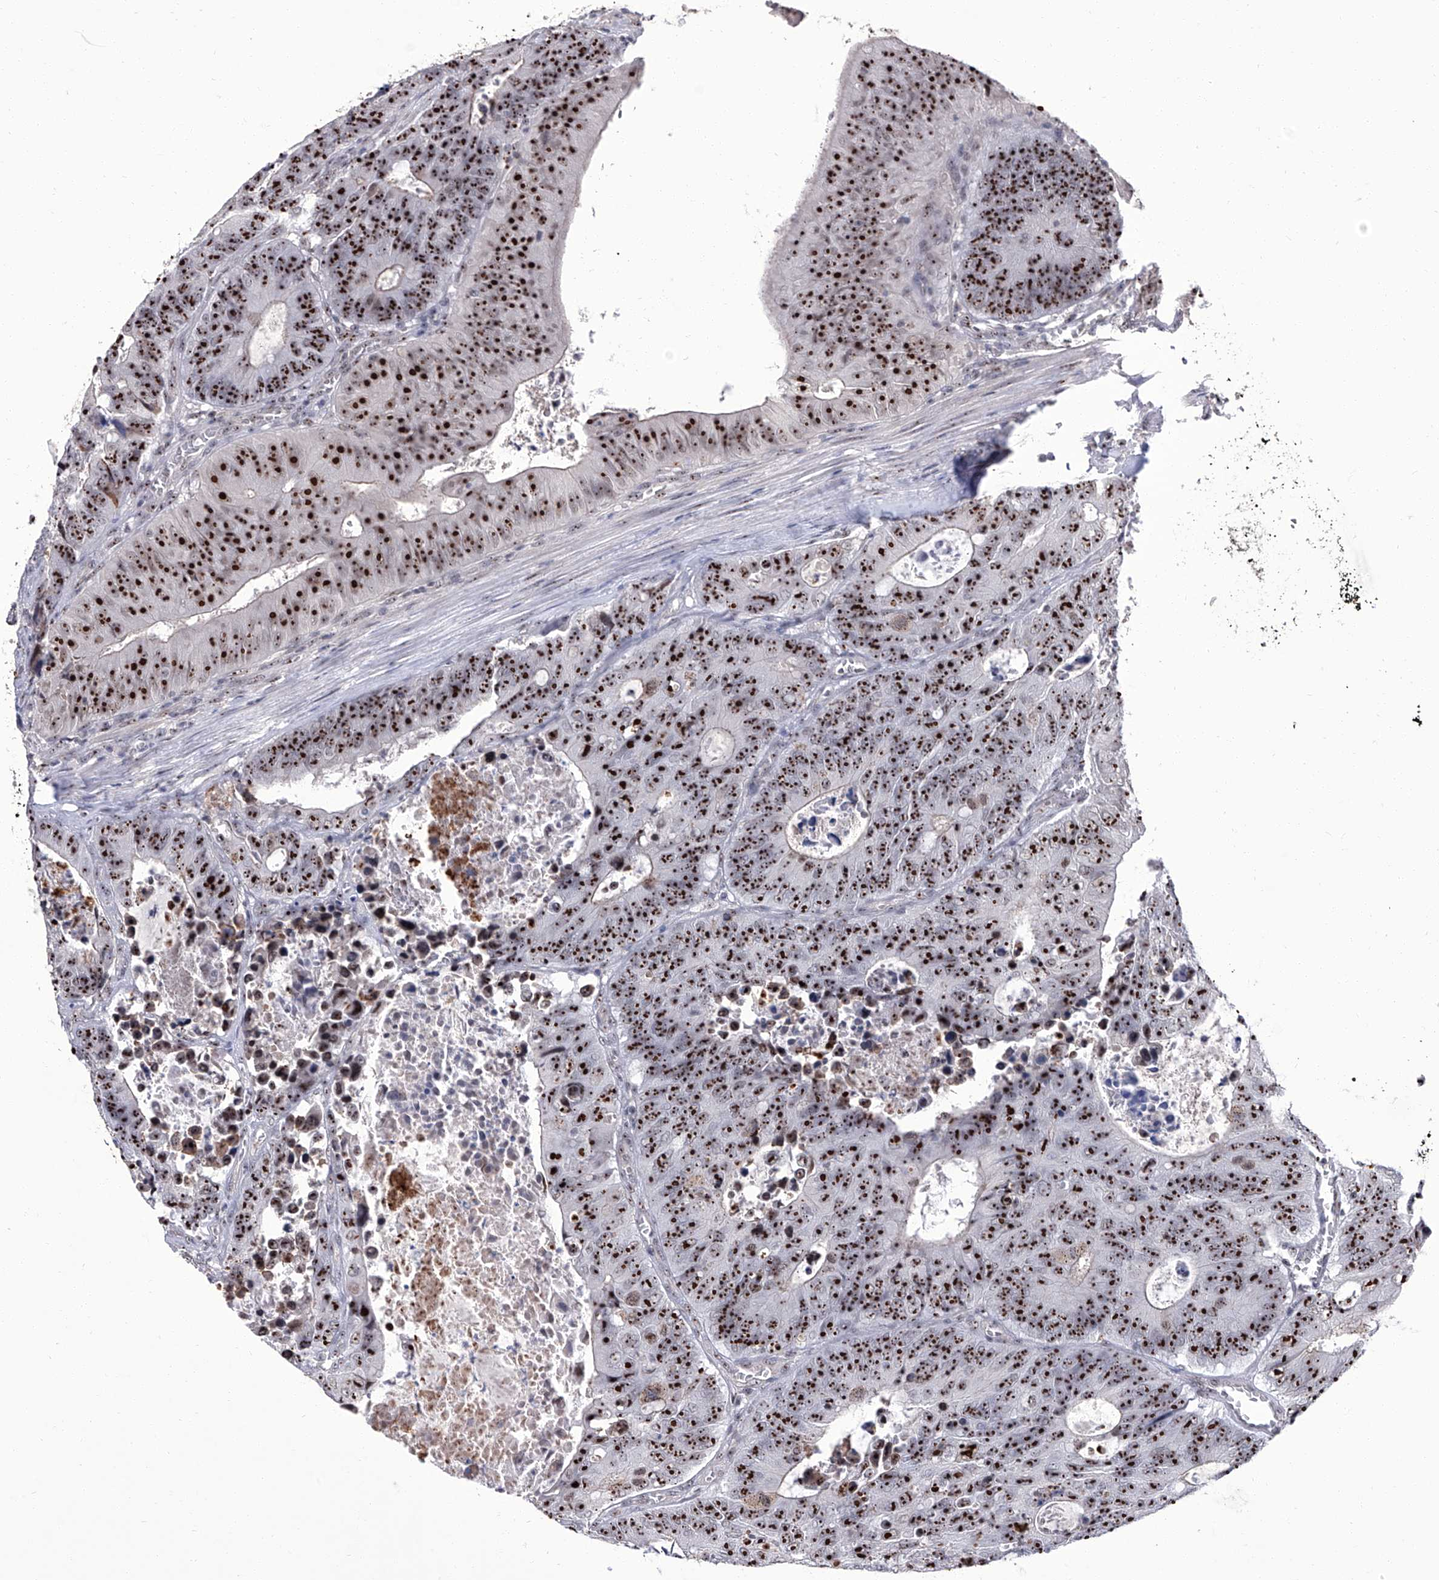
{"staining": {"intensity": "strong", "quantity": ">75%", "location": "nuclear"}, "tissue": "colorectal cancer", "cell_type": "Tumor cells", "image_type": "cancer", "snomed": [{"axis": "morphology", "description": "Adenocarcinoma, NOS"}, {"axis": "topography", "description": "Colon"}], "caption": "Immunohistochemical staining of colorectal adenocarcinoma displays high levels of strong nuclear staining in approximately >75% of tumor cells.", "gene": "CMTR1", "patient": {"sex": "male", "age": 87}}